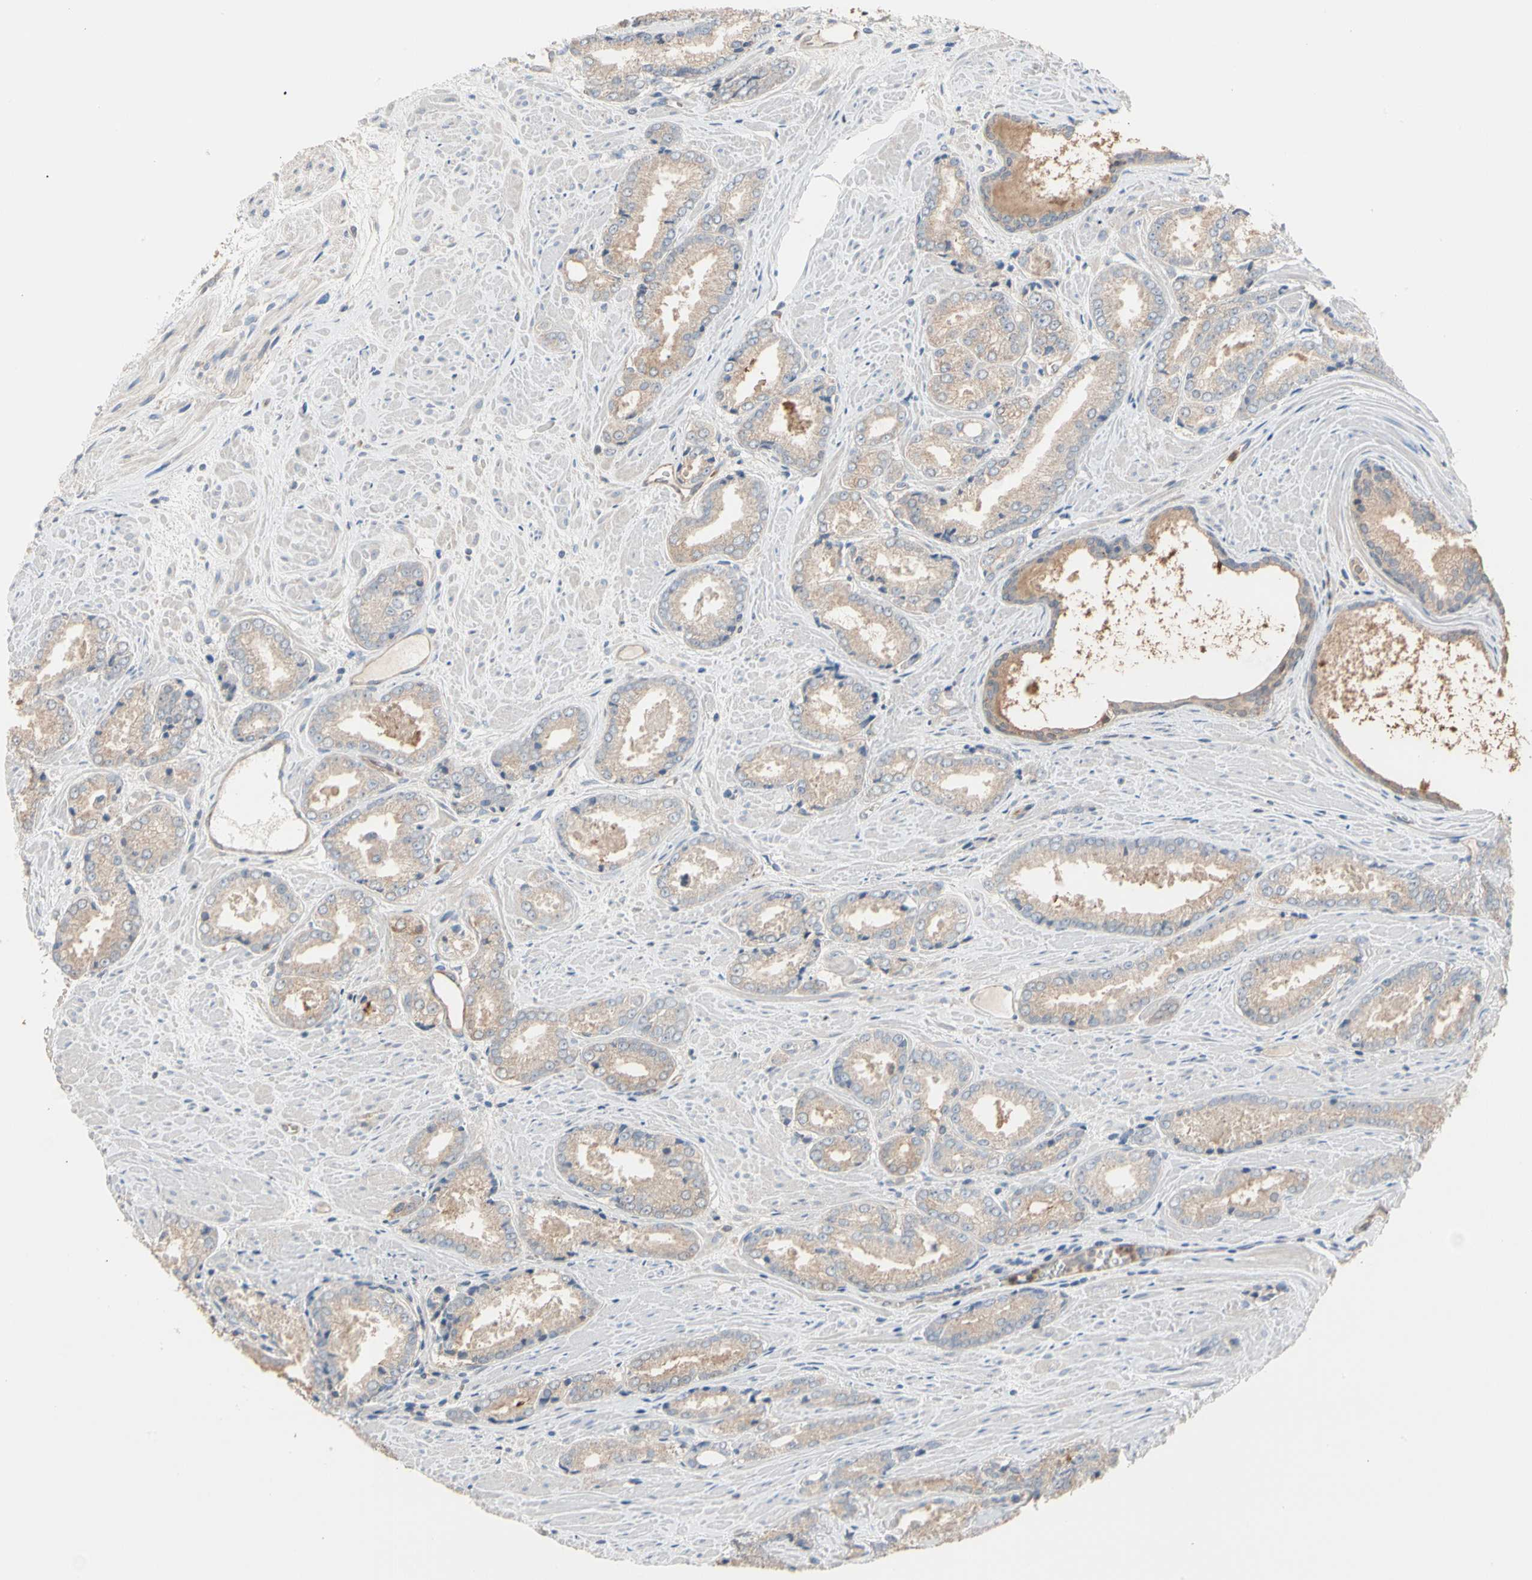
{"staining": {"intensity": "weak", "quantity": ">75%", "location": "cytoplasmic/membranous"}, "tissue": "prostate cancer", "cell_type": "Tumor cells", "image_type": "cancer", "snomed": [{"axis": "morphology", "description": "Adenocarcinoma, Low grade"}, {"axis": "topography", "description": "Prostate"}], "caption": "Human prostate adenocarcinoma (low-grade) stained with a brown dye demonstrates weak cytoplasmic/membranous positive staining in approximately >75% of tumor cells.", "gene": "BBOX1", "patient": {"sex": "male", "age": 64}}